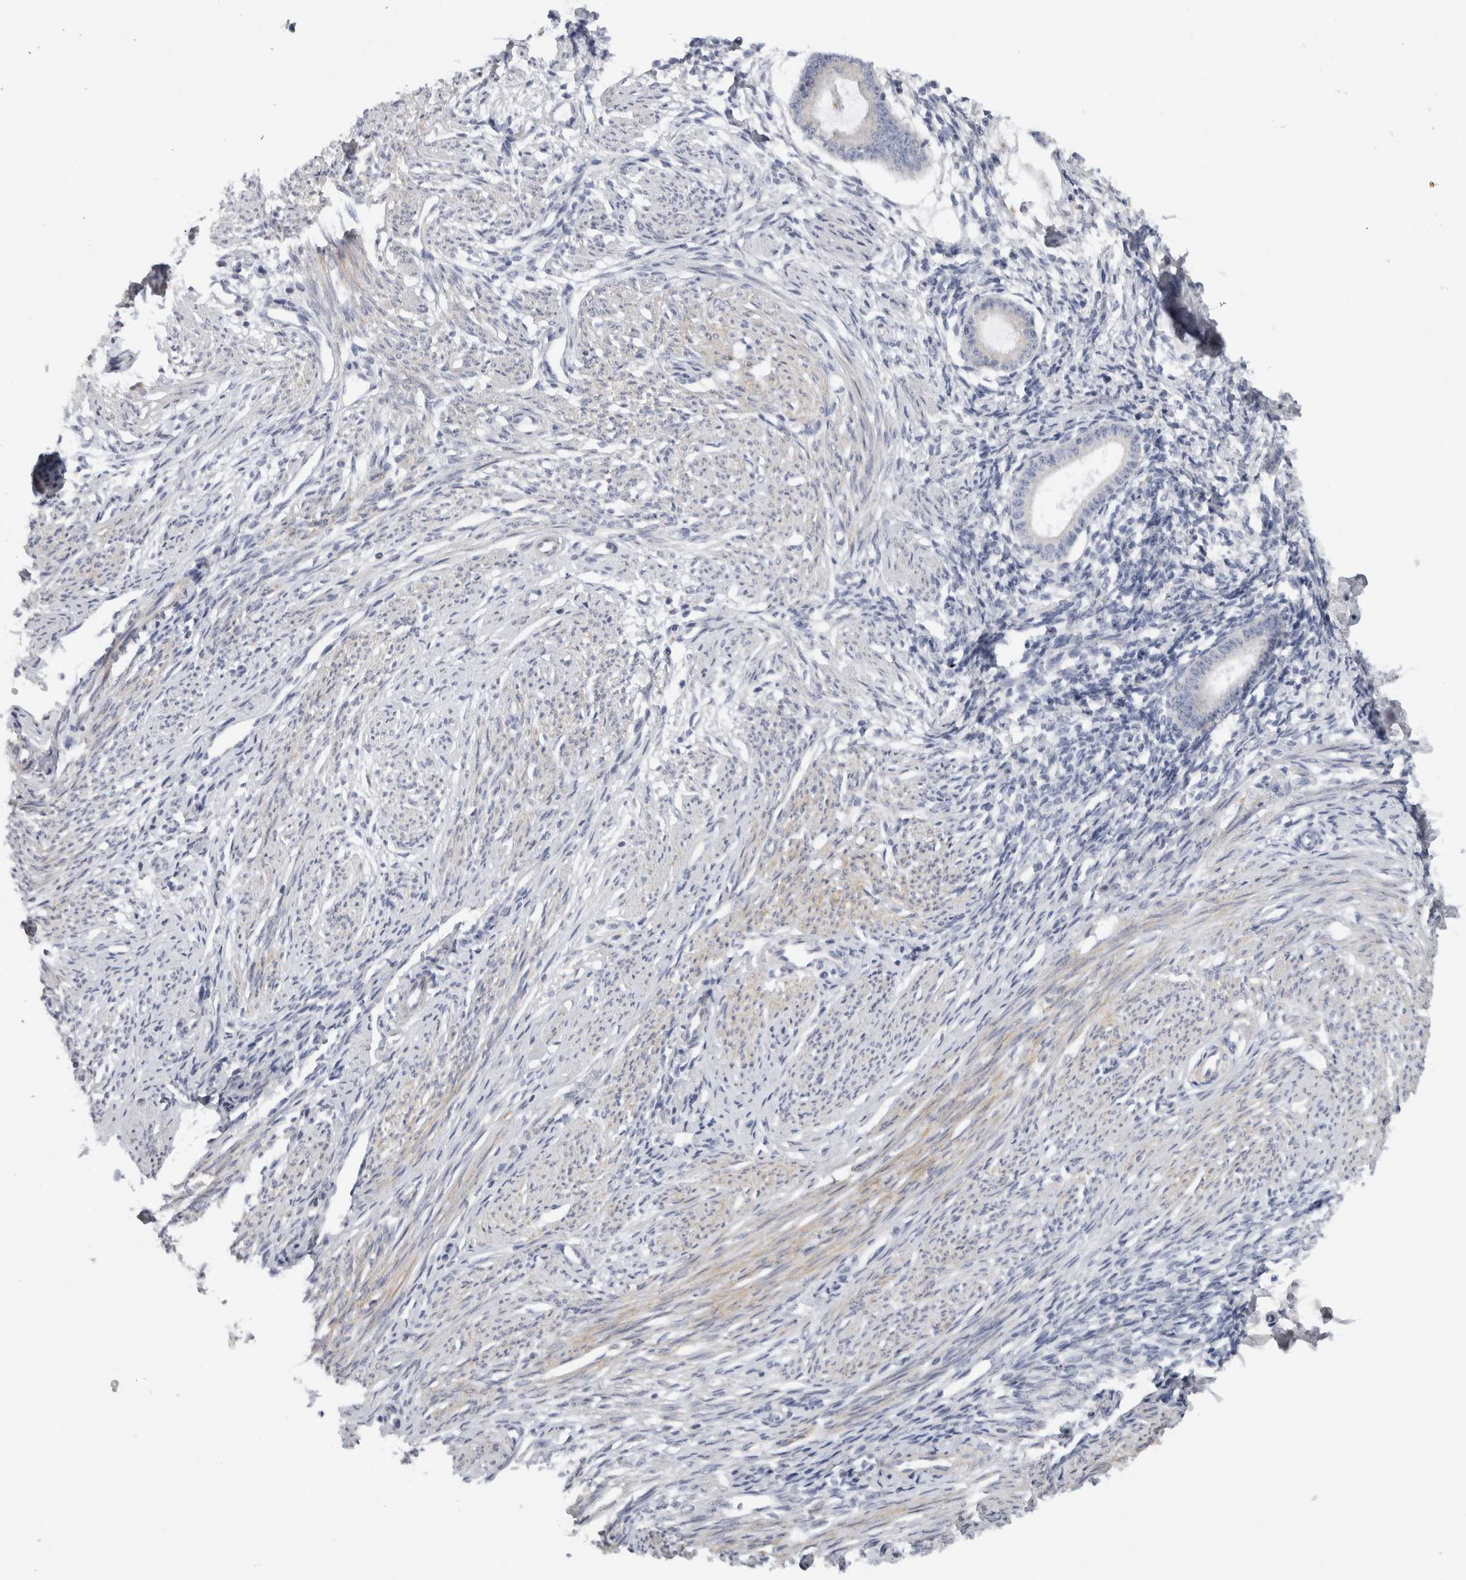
{"staining": {"intensity": "negative", "quantity": "none", "location": "none"}, "tissue": "endometrium", "cell_type": "Cells in endometrial stroma", "image_type": "normal", "snomed": [{"axis": "morphology", "description": "Normal tissue, NOS"}, {"axis": "topography", "description": "Endometrium"}], "caption": "IHC of benign human endometrium exhibits no positivity in cells in endometrial stroma.", "gene": "MGAT1", "patient": {"sex": "female", "age": 56}}